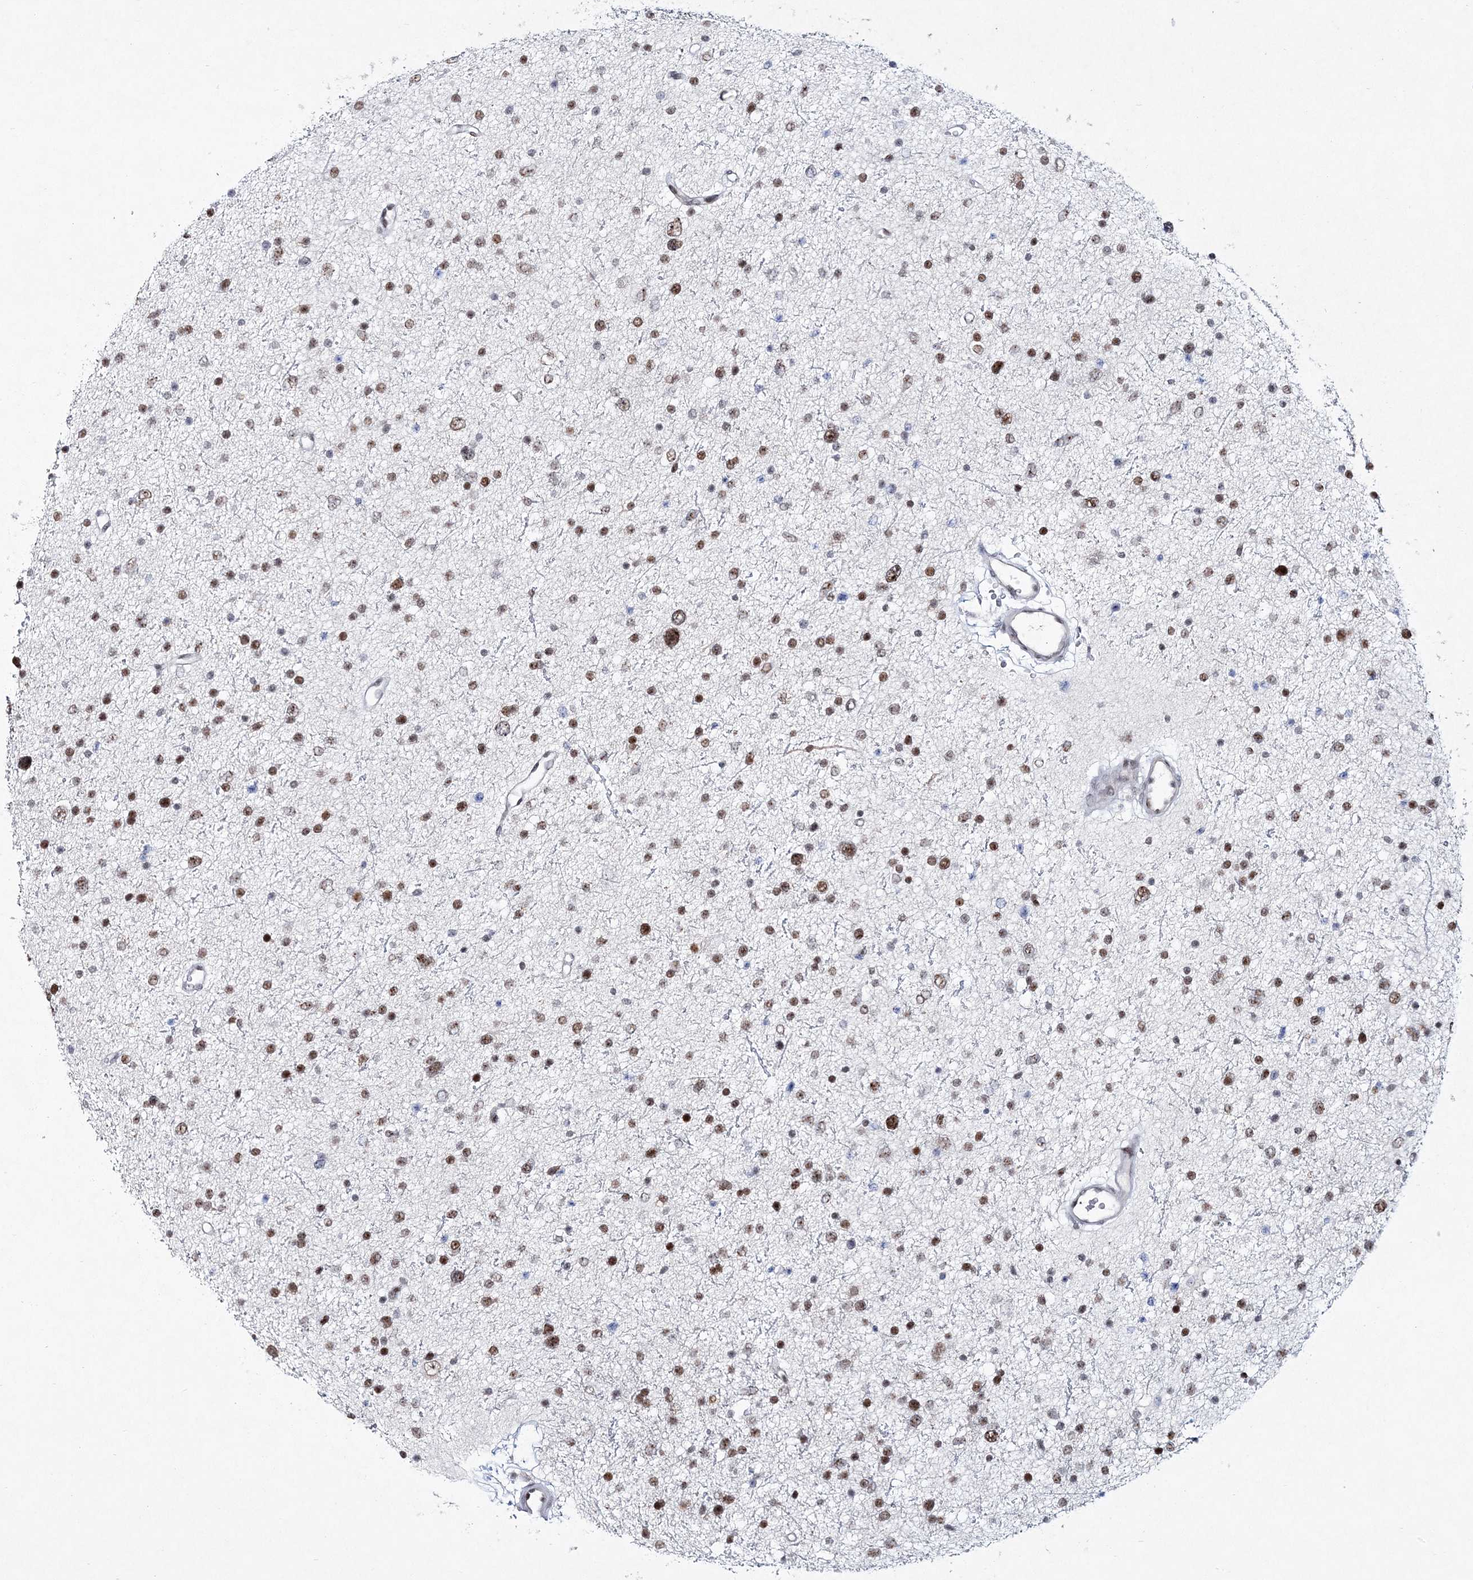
{"staining": {"intensity": "moderate", "quantity": ">75%", "location": "nuclear"}, "tissue": "glioma", "cell_type": "Tumor cells", "image_type": "cancer", "snomed": [{"axis": "morphology", "description": "Glioma, malignant, Low grade"}, {"axis": "topography", "description": "Brain"}], "caption": "A micrograph of human glioma stained for a protein displays moderate nuclear brown staining in tumor cells.", "gene": "LRRFIP2", "patient": {"sex": "female", "age": 37}}